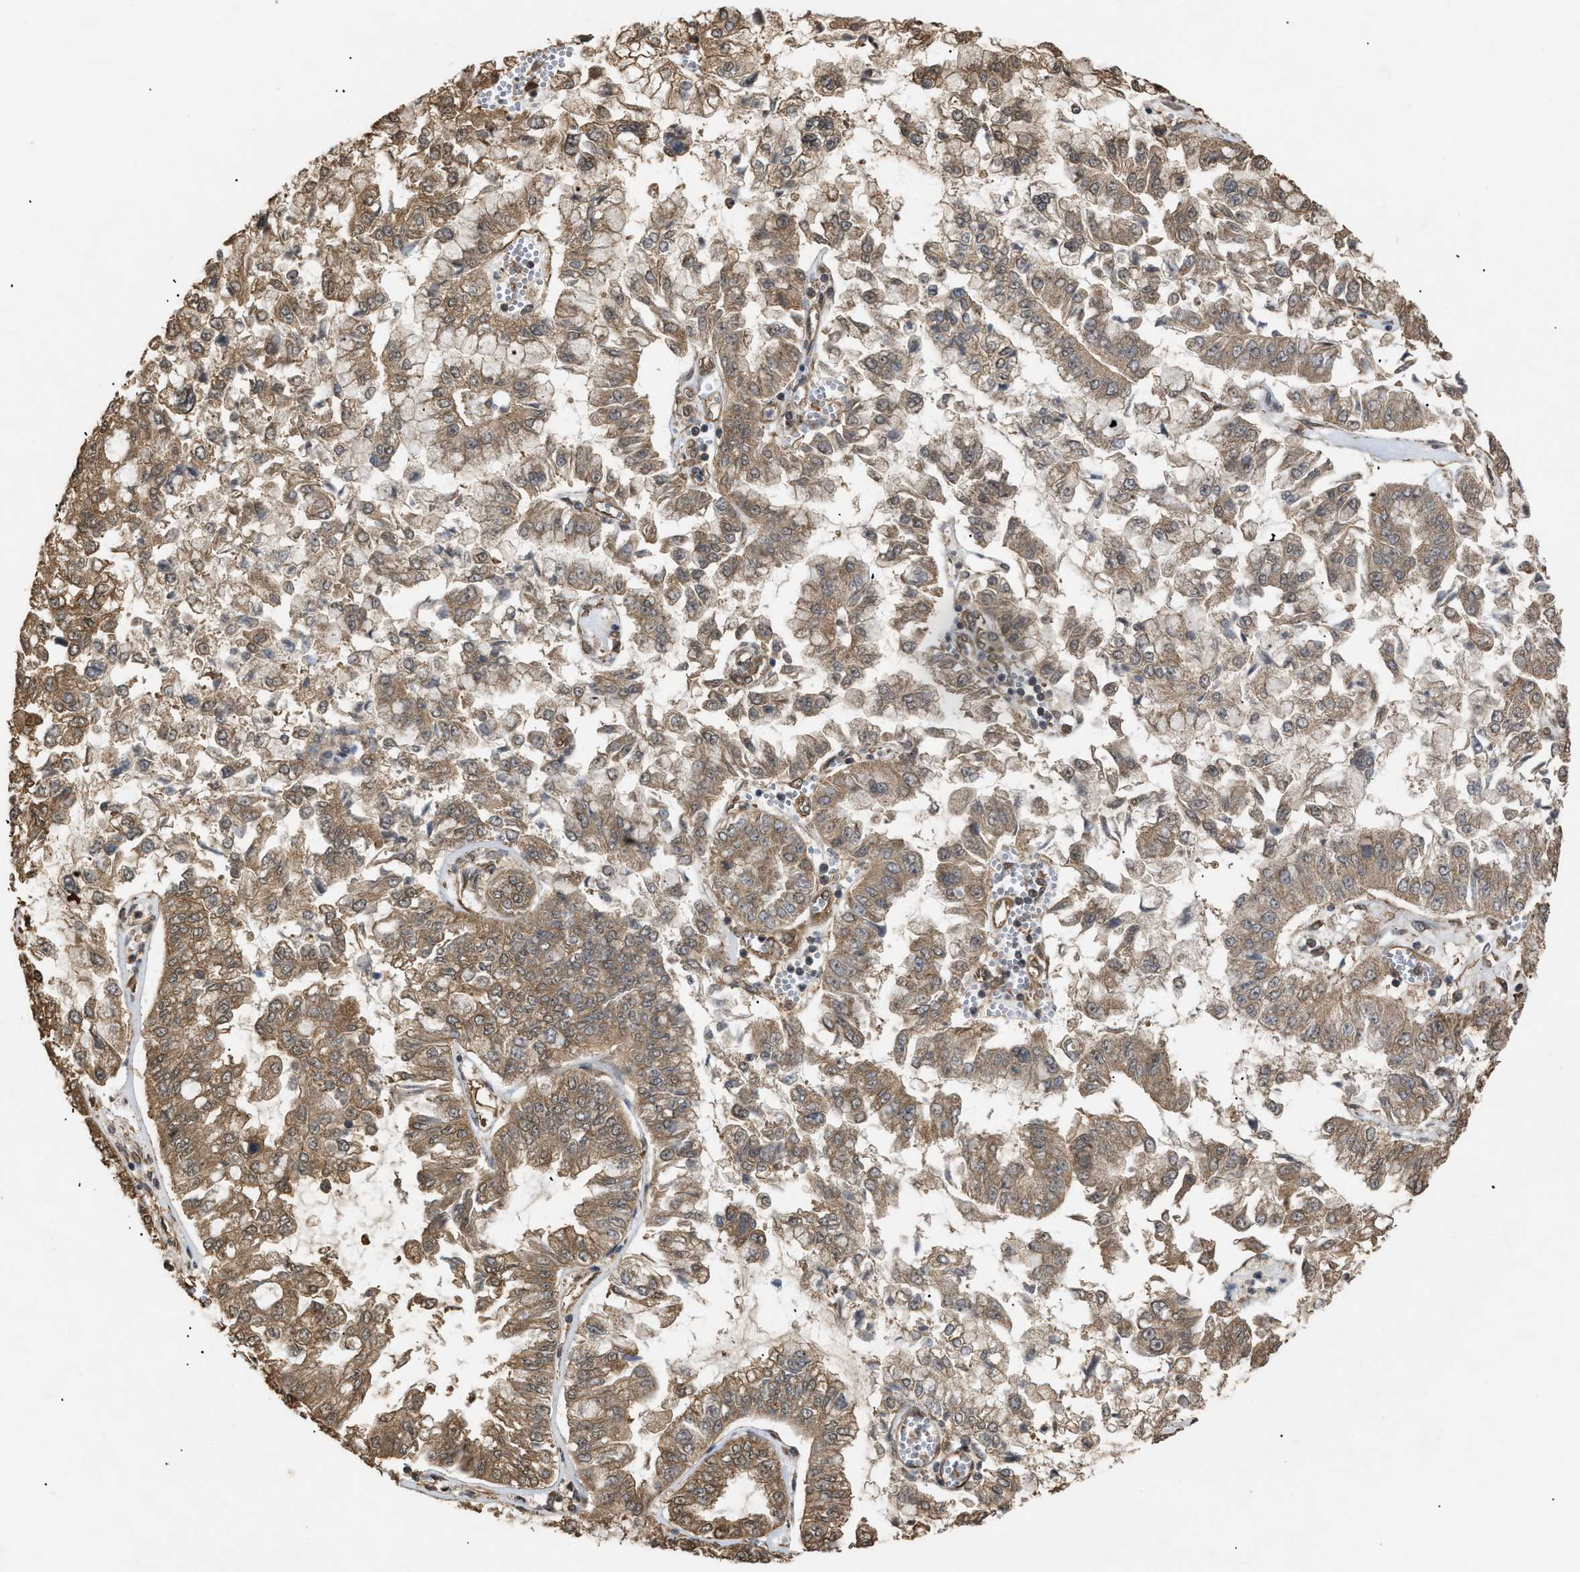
{"staining": {"intensity": "moderate", "quantity": ">75%", "location": "cytoplasmic/membranous"}, "tissue": "liver cancer", "cell_type": "Tumor cells", "image_type": "cancer", "snomed": [{"axis": "morphology", "description": "Cholangiocarcinoma"}, {"axis": "topography", "description": "Liver"}], "caption": "Moderate cytoplasmic/membranous expression for a protein is appreciated in about >75% of tumor cells of cholangiocarcinoma (liver) using immunohistochemistry.", "gene": "CALM1", "patient": {"sex": "female", "age": 79}}